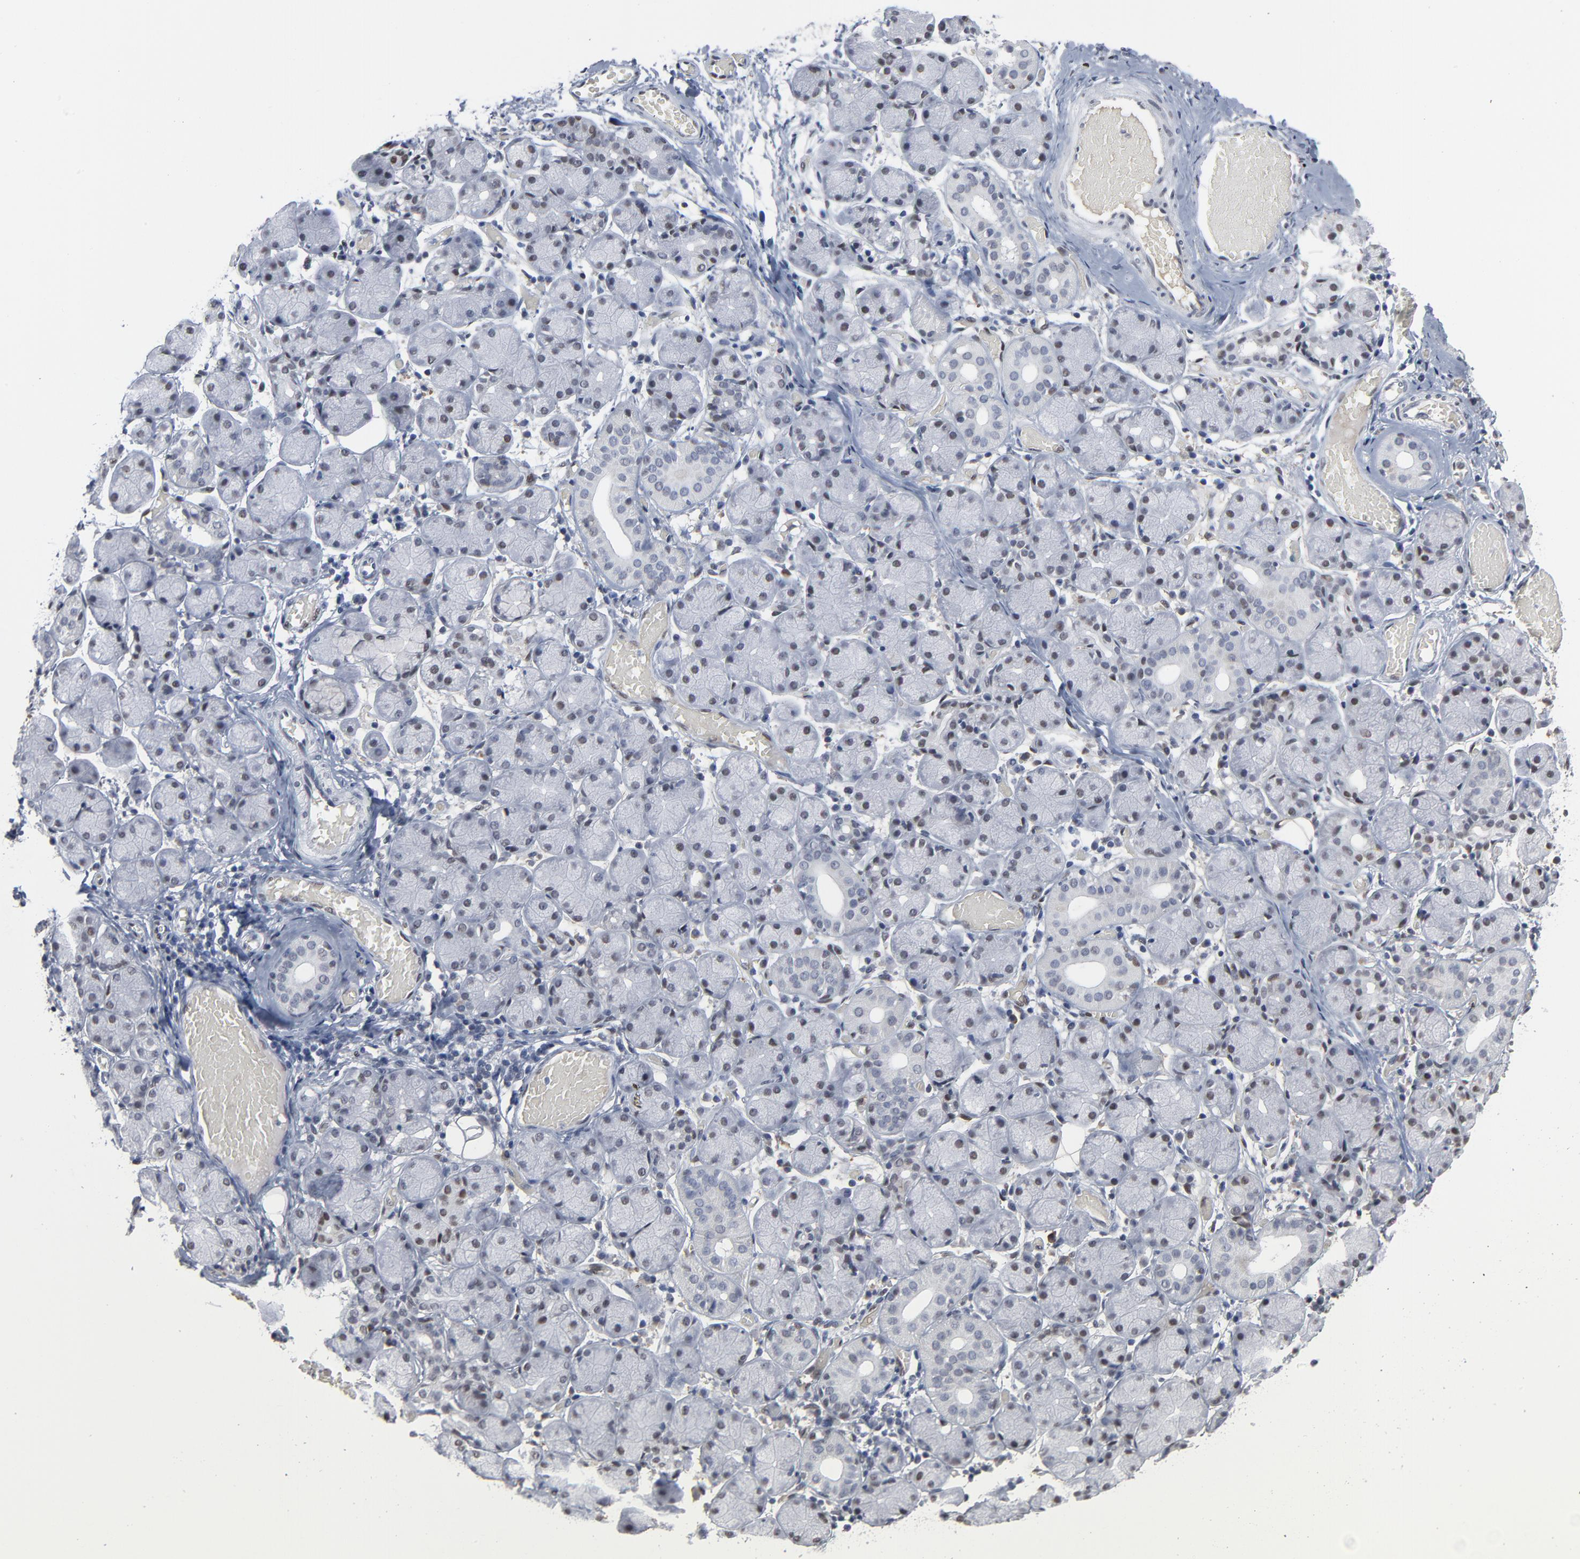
{"staining": {"intensity": "negative", "quantity": "none", "location": "none"}, "tissue": "salivary gland", "cell_type": "Glandular cells", "image_type": "normal", "snomed": [{"axis": "morphology", "description": "Normal tissue, NOS"}, {"axis": "topography", "description": "Salivary gland"}], "caption": "High power microscopy image of an immunohistochemistry (IHC) photomicrograph of benign salivary gland, revealing no significant positivity in glandular cells. (DAB (3,3'-diaminobenzidine) immunohistochemistry, high magnification).", "gene": "ATF7", "patient": {"sex": "female", "age": 24}}